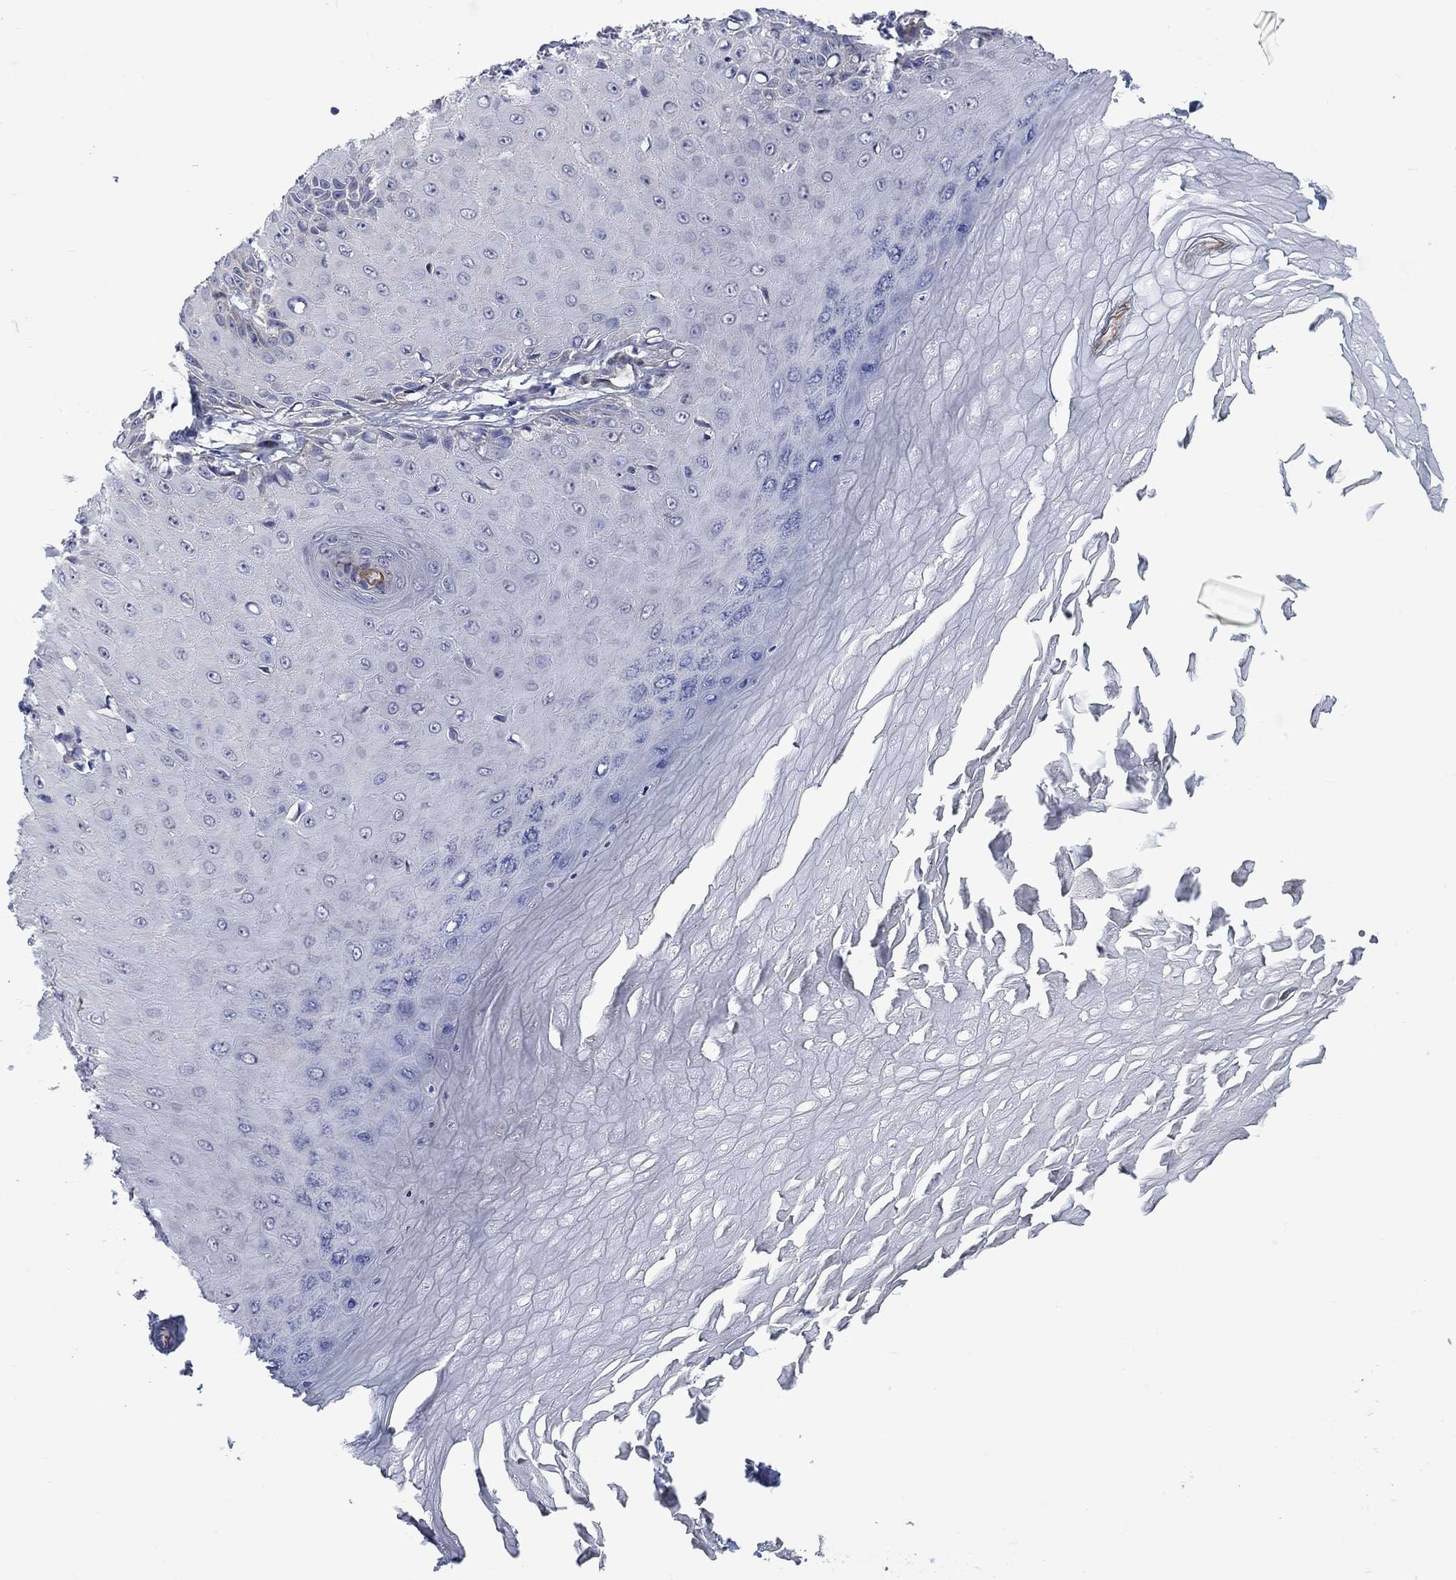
{"staining": {"intensity": "negative", "quantity": "none", "location": "none"}, "tissue": "skin cancer", "cell_type": "Tumor cells", "image_type": "cancer", "snomed": [{"axis": "morphology", "description": "Inflammation, NOS"}, {"axis": "morphology", "description": "Squamous cell carcinoma, NOS"}, {"axis": "topography", "description": "Skin"}], "caption": "Immunohistochemical staining of human skin squamous cell carcinoma displays no significant staining in tumor cells.", "gene": "FXR1", "patient": {"sex": "male", "age": 70}}